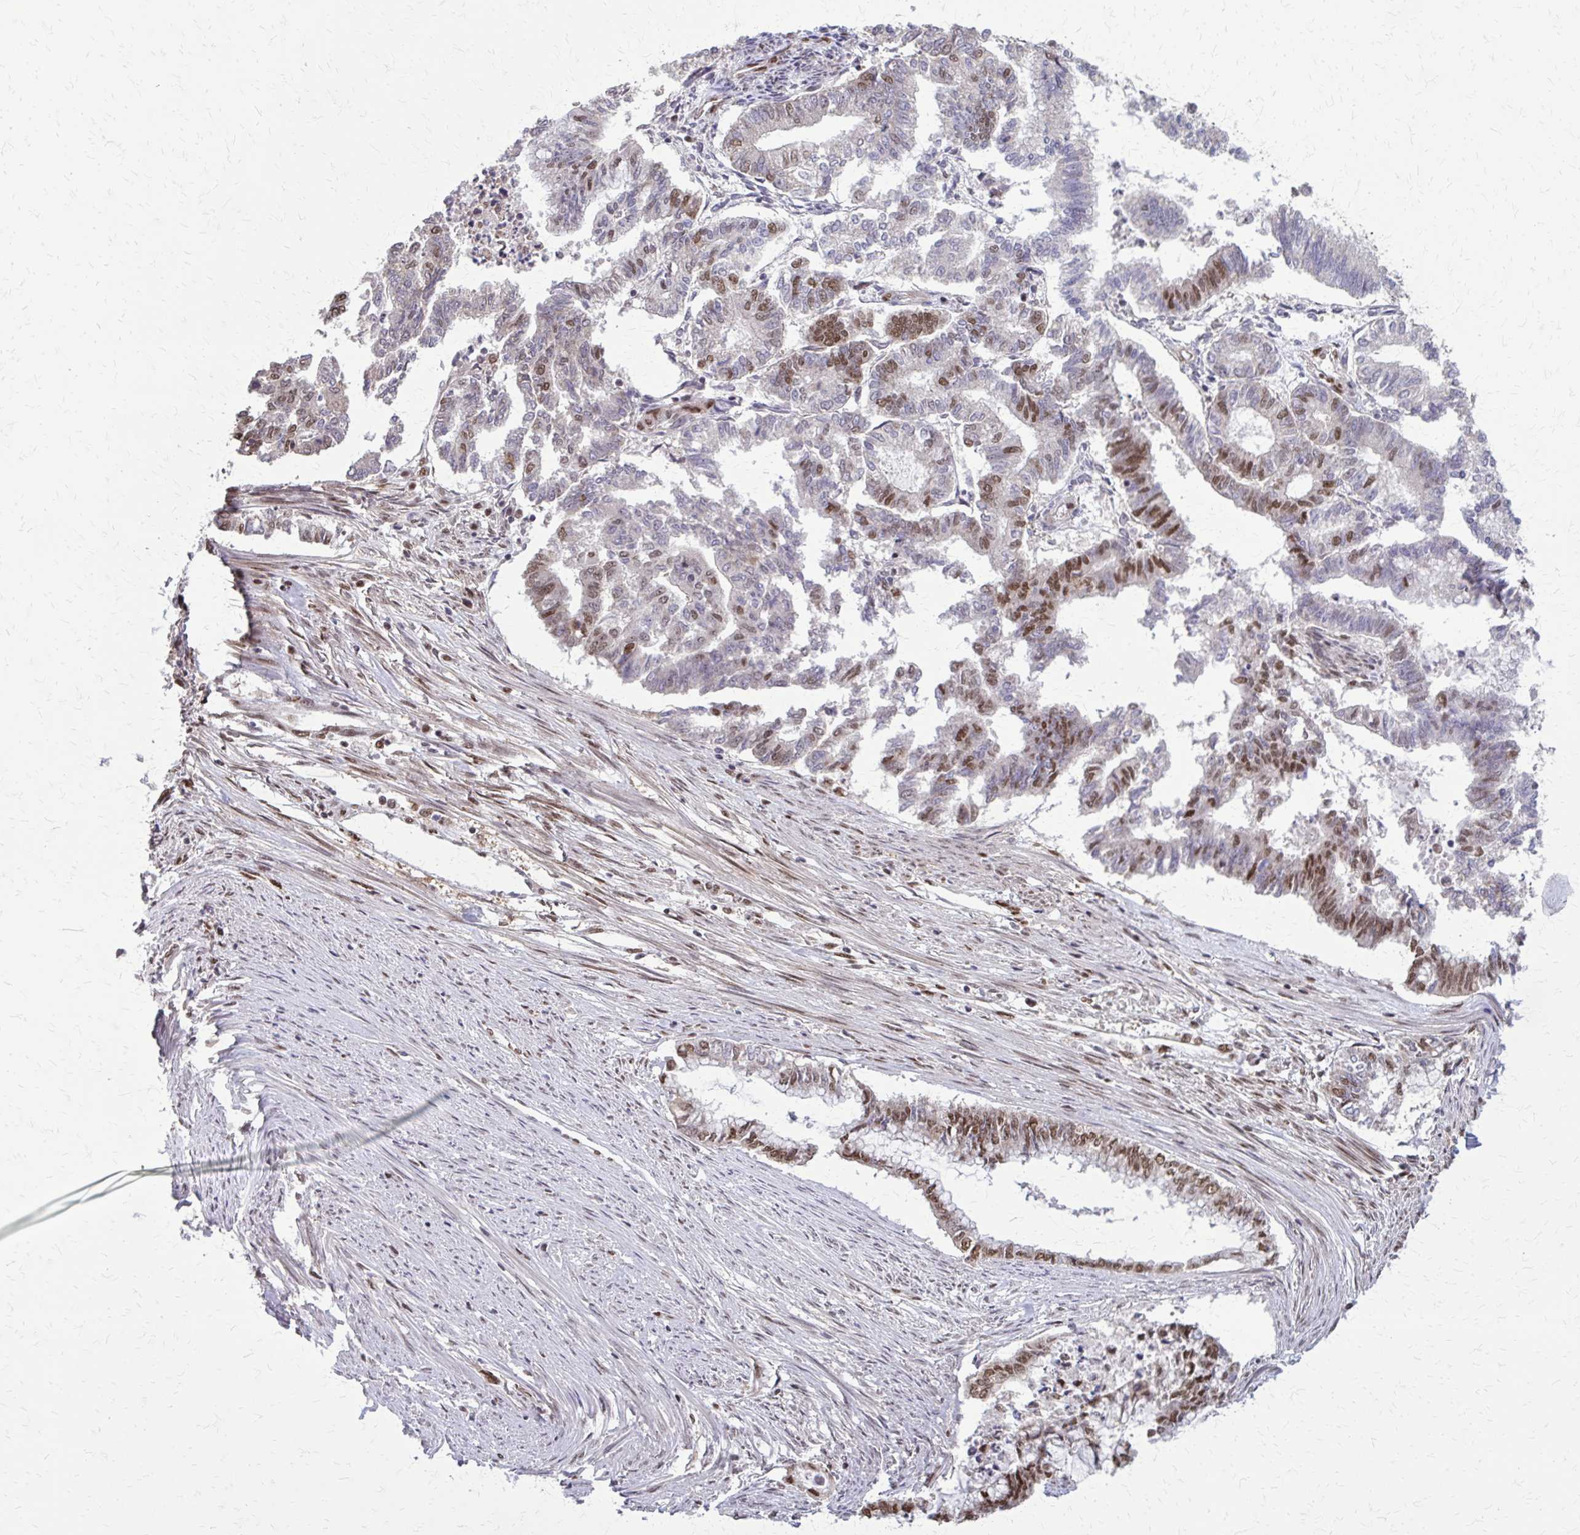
{"staining": {"intensity": "moderate", "quantity": "<25%", "location": "nuclear"}, "tissue": "endometrial cancer", "cell_type": "Tumor cells", "image_type": "cancer", "snomed": [{"axis": "morphology", "description": "Adenocarcinoma, NOS"}, {"axis": "topography", "description": "Endometrium"}], "caption": "An immunohistochemistry (IHC) photomicrograph of neoplastic tissue is shown. Protein staining in brown highlights moderate nuclear positivity in endometrial adenocarcinoma within tumor cells. The staining is performed using DAB (3,3'-diaminobenzidine) brown chromogen to label protein expression. The nuclei are counter-stained blue using hematoxylin.", "gene": "TTF1", "patient": {"sex": "female", "age": 79}}